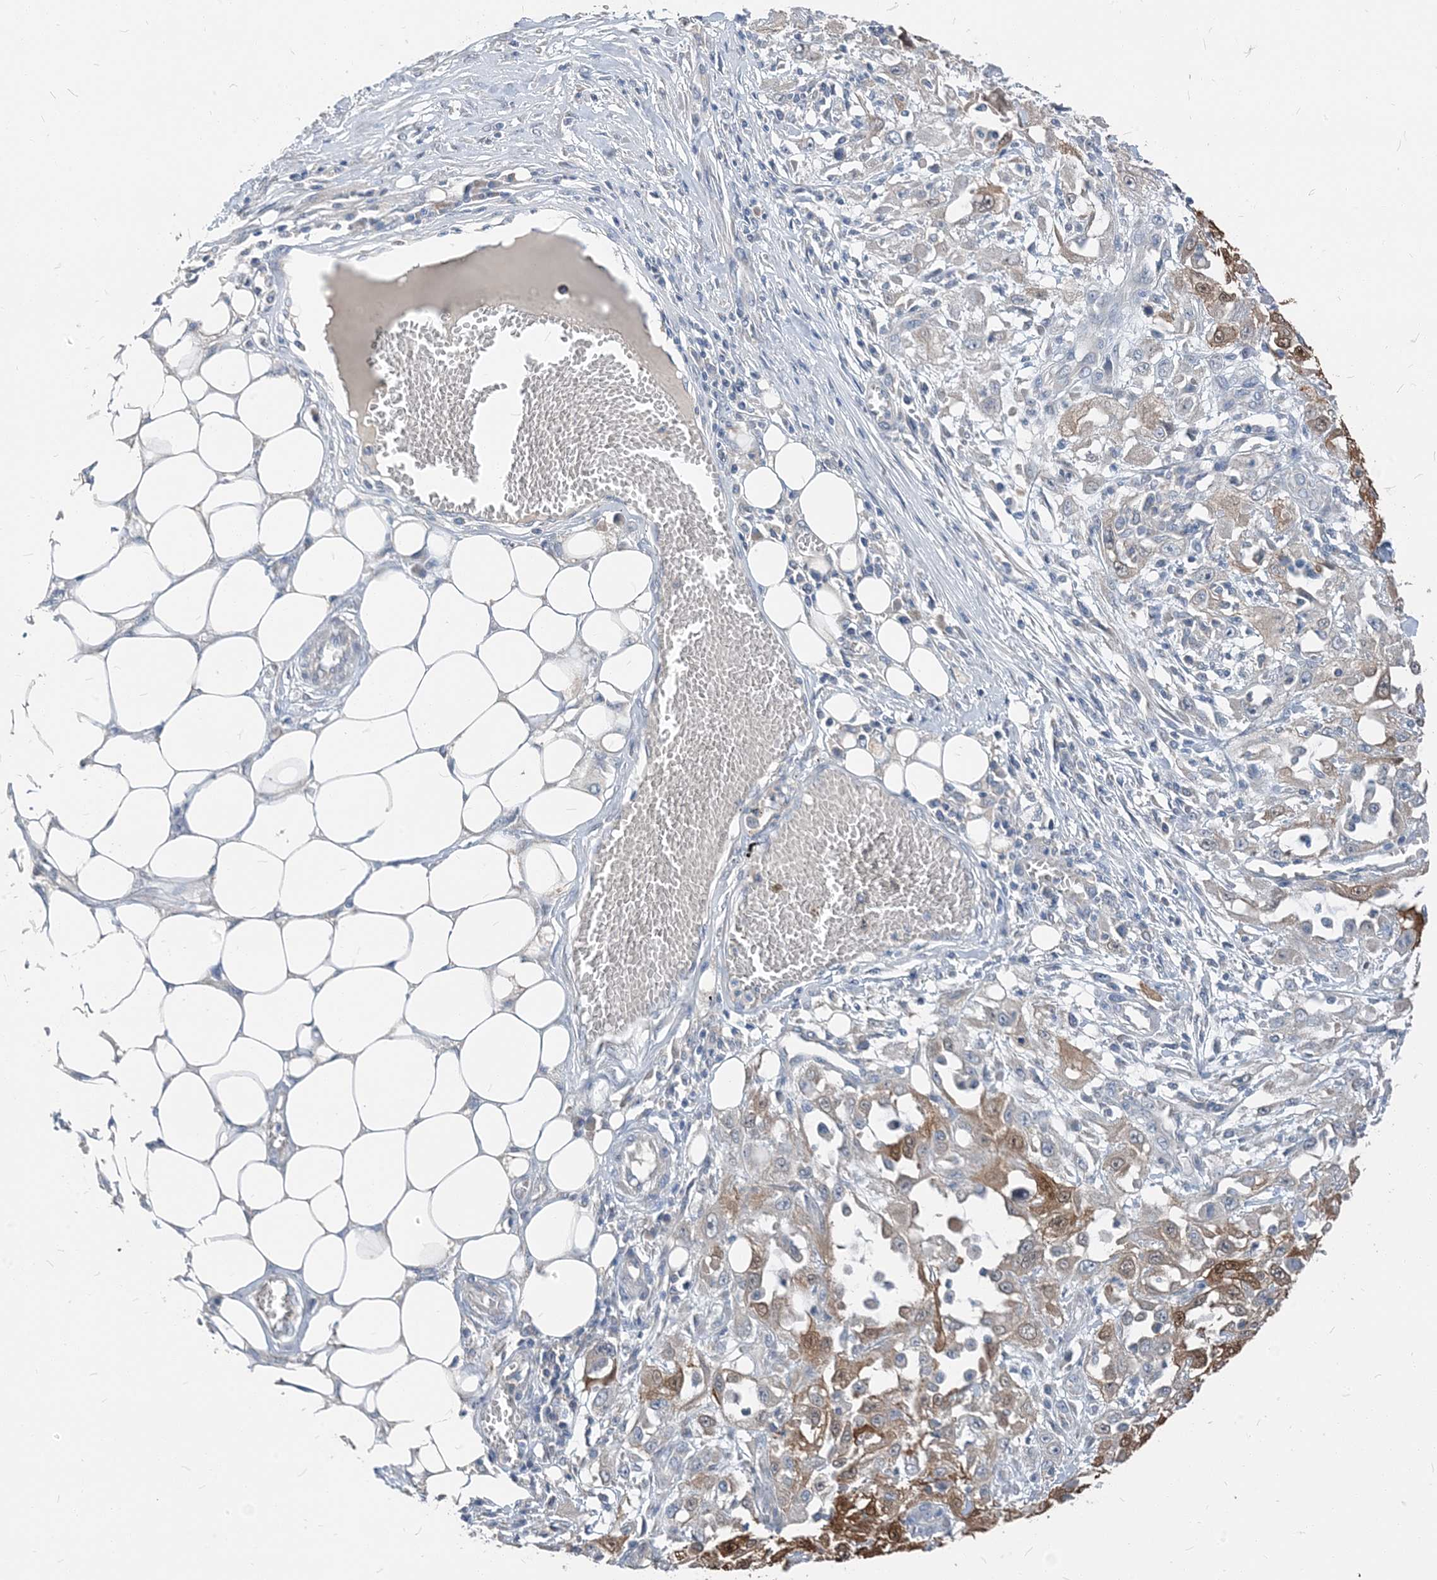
{"staining": {"intensity": "moderate", "quantity": "25%-75%", "location": "cytoplasmic/membranous,nuclear"}, "tissue": "skin cancer", "cell_type": "Tumor cells", "image_type": "cancer", "snomed": [{"axis": "morphology", "description": "Squamous cell carcinoma, NOS"}, {"axis": "morphology", "description": "Squamous cell carcinoma, metastatic, NOS"}, {"axis": "topography", "description": "Skin"}, {"axis": "topography", "description": "Lymph node"}], "caption": "Immunohistochemical staining of skin cancer shows medium levels of moderate cytoplasmic/membranous and nuclear positivity in approximately 25%-75% of tumor cells. The staining was performed using DAB, with brown indicating positive protein expression. Nuclei are stained blue with hematoxylin.", "gene": "NCOA7", "patient": {"sex": "male", "age": 75}}